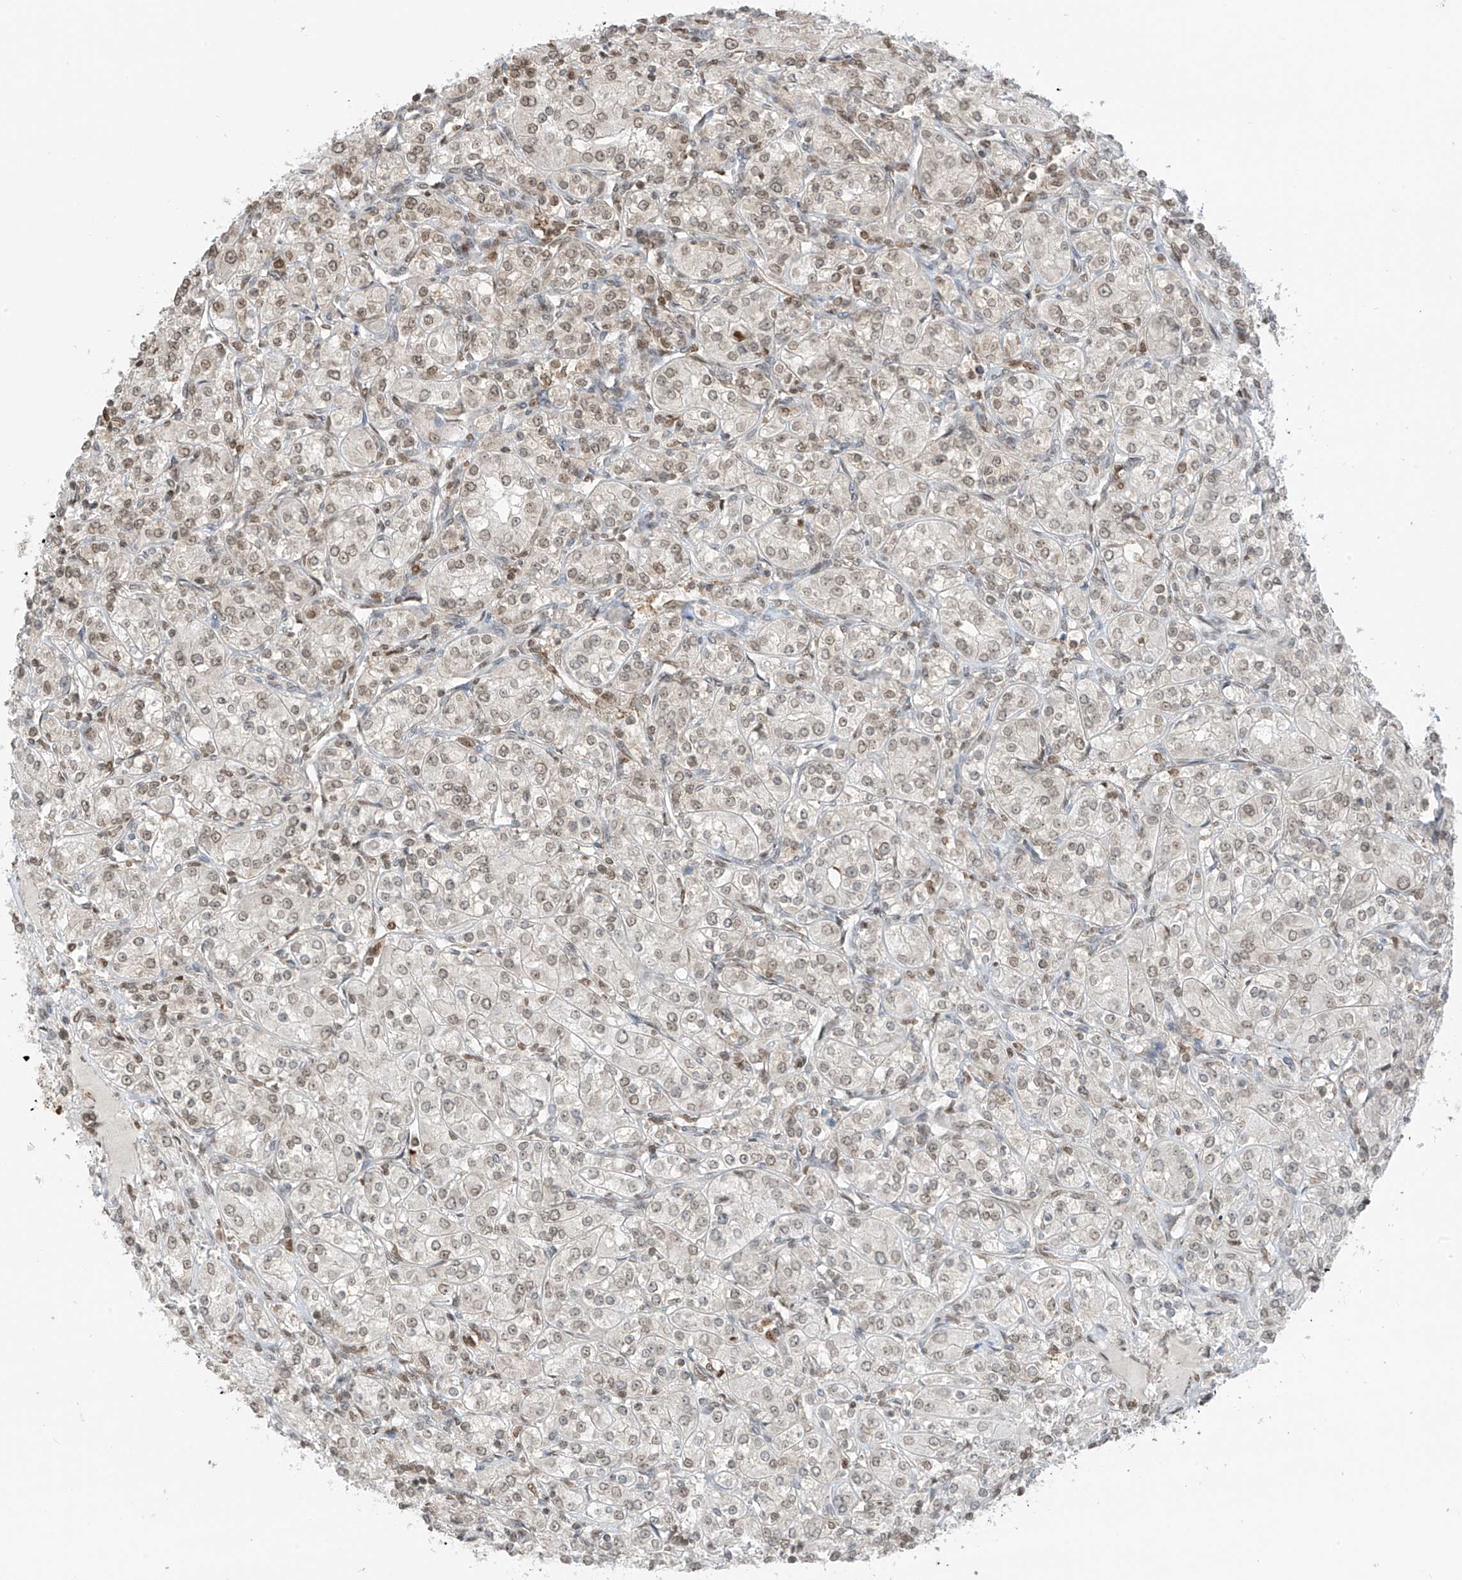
{"staining": {"intensity": "weak", "quantity": "<25%", "location": "nuclear"}, "tissue": "renal cancer", "cell_type": "Tumor cells", "image_type": "cancer", "snomed": [{"axis": "morphology", "description": "Adenocarcinoma, NOS"}, {"axis": "topography", "description": "Kidney"}], "caption": "Tumor cells are negative for protein expression in human adenocarcinoma (renal). (Immunohistochemistry, brightfield microscopy, high magnification).", "gene": "KPNB1", "patient": {"sex": "male", "age": 77}}